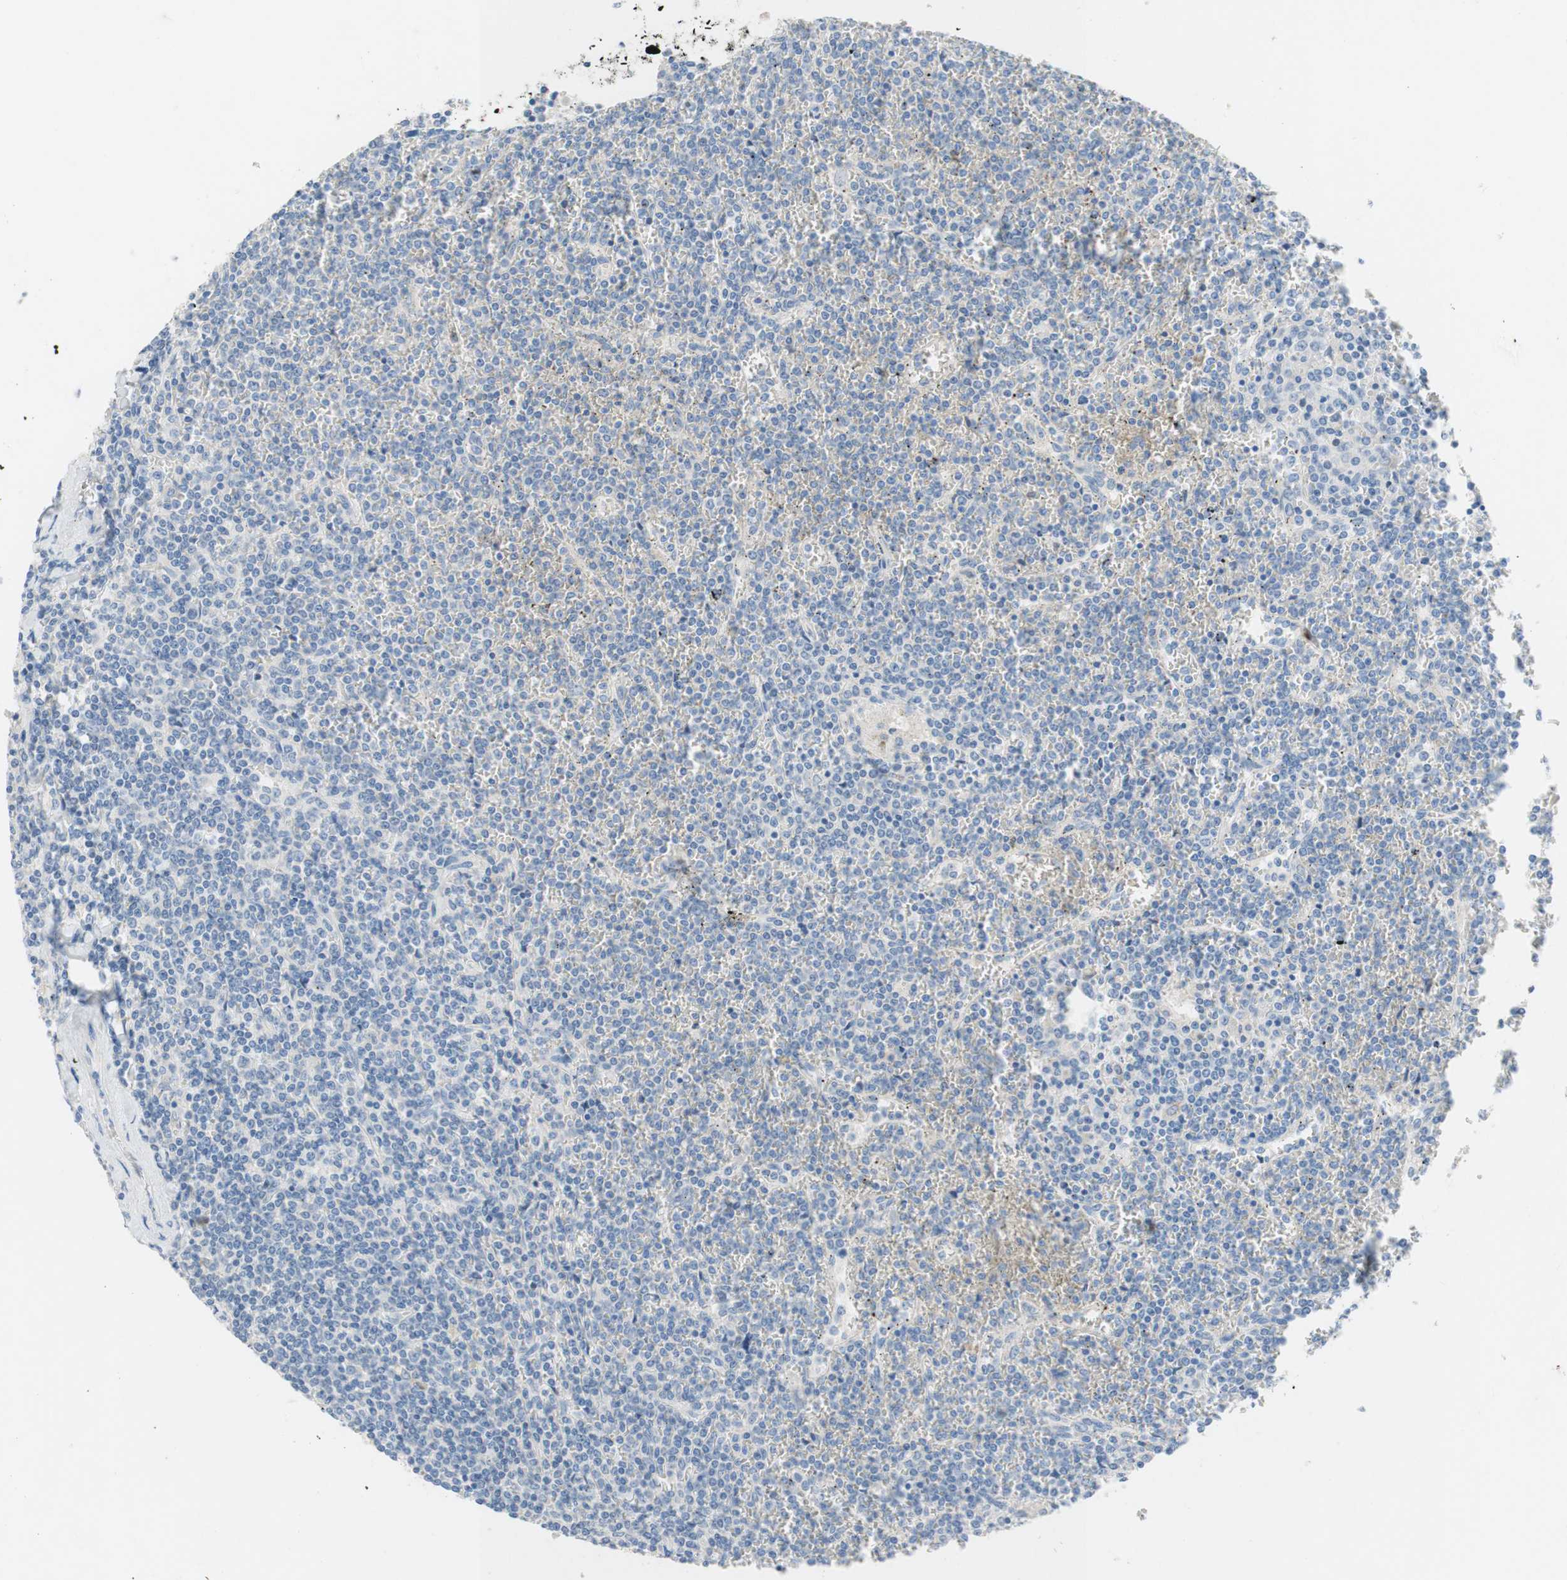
{"staining": {"intensity": "negative", "quantity": "none", "location": "none"}, "tissue": "lymphoma", "cell_type": "Tumor cells", "image_type": "cancer", "snomed": [{"axis": "morphology", "description": "Malignant lymphoma, non-Hodgkin's type, Low grade"}, {"axis": "topography", "description": "Spleen"}], "caption": "High magnification brightfield microscopy of low-grade malignant lymphoma, non-Hodgkin's type stained with DAB (brown) and counterstained with hematoxylin (blue): tumor cells show no significant expression. (Brightfield microscopy of DAB (3,3'-diaminobenzidine) immunohistochemistry at high magnification).", "gene": "POLR2J3", "patient": {"sex": "female", "age": 19}}